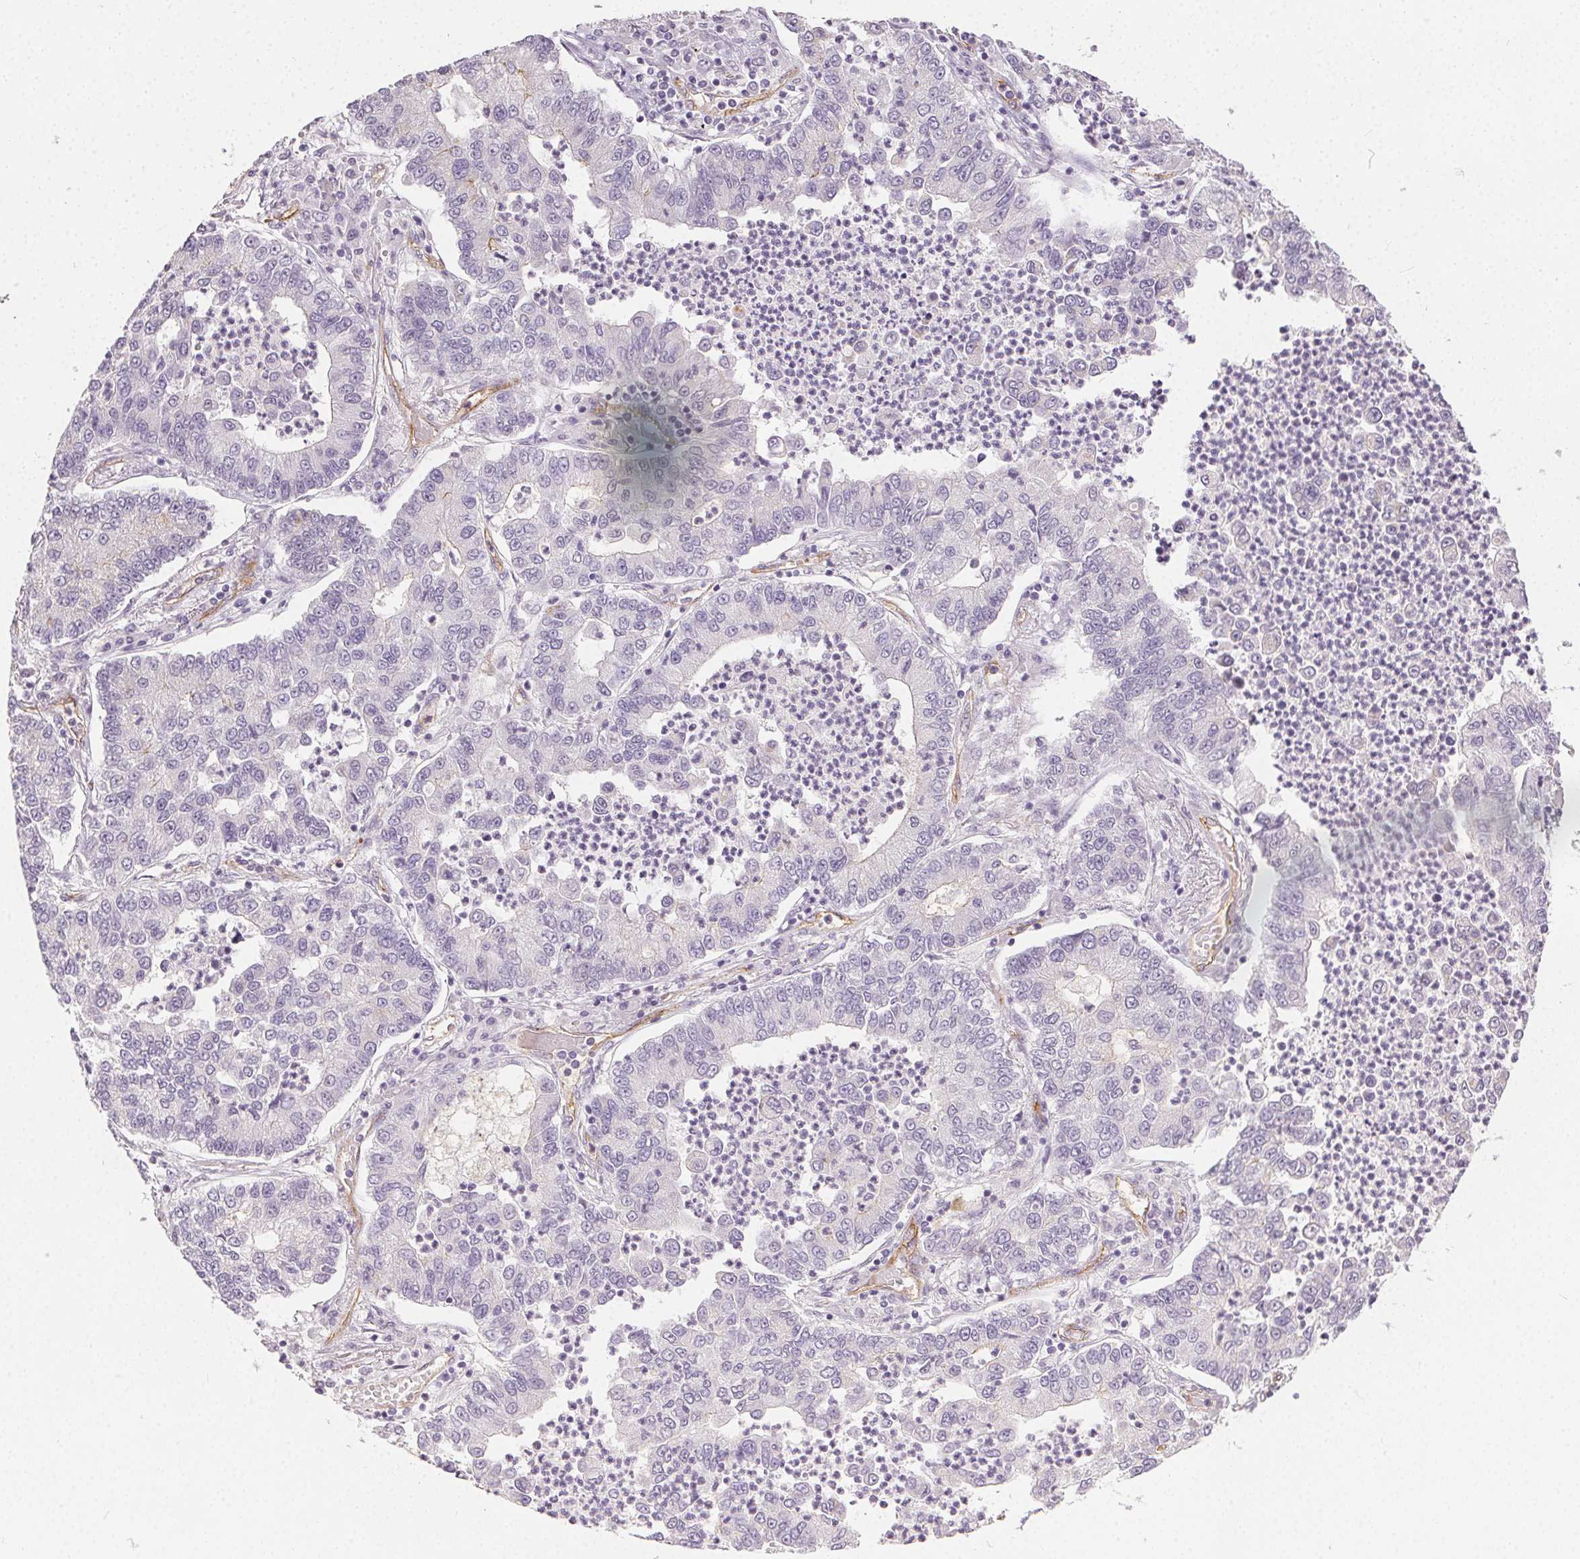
{"staining": {"intensity": "negative", "quantity": "none", "location": "none"}, "tissue": "lung cancer", "cell_type": "Tumor cells", "image_type": "cancer", "snomed": [{"axis": "morphology", "description": "Adenocarcinoma, NOS"}, {"axis": "topography", "description": "Lung"}], "caption": "A micrograph of human lung cancer is negative for staining in tumor cells.", "gene": "PODXL", "patient": {"sex": "female", "age": 57}}